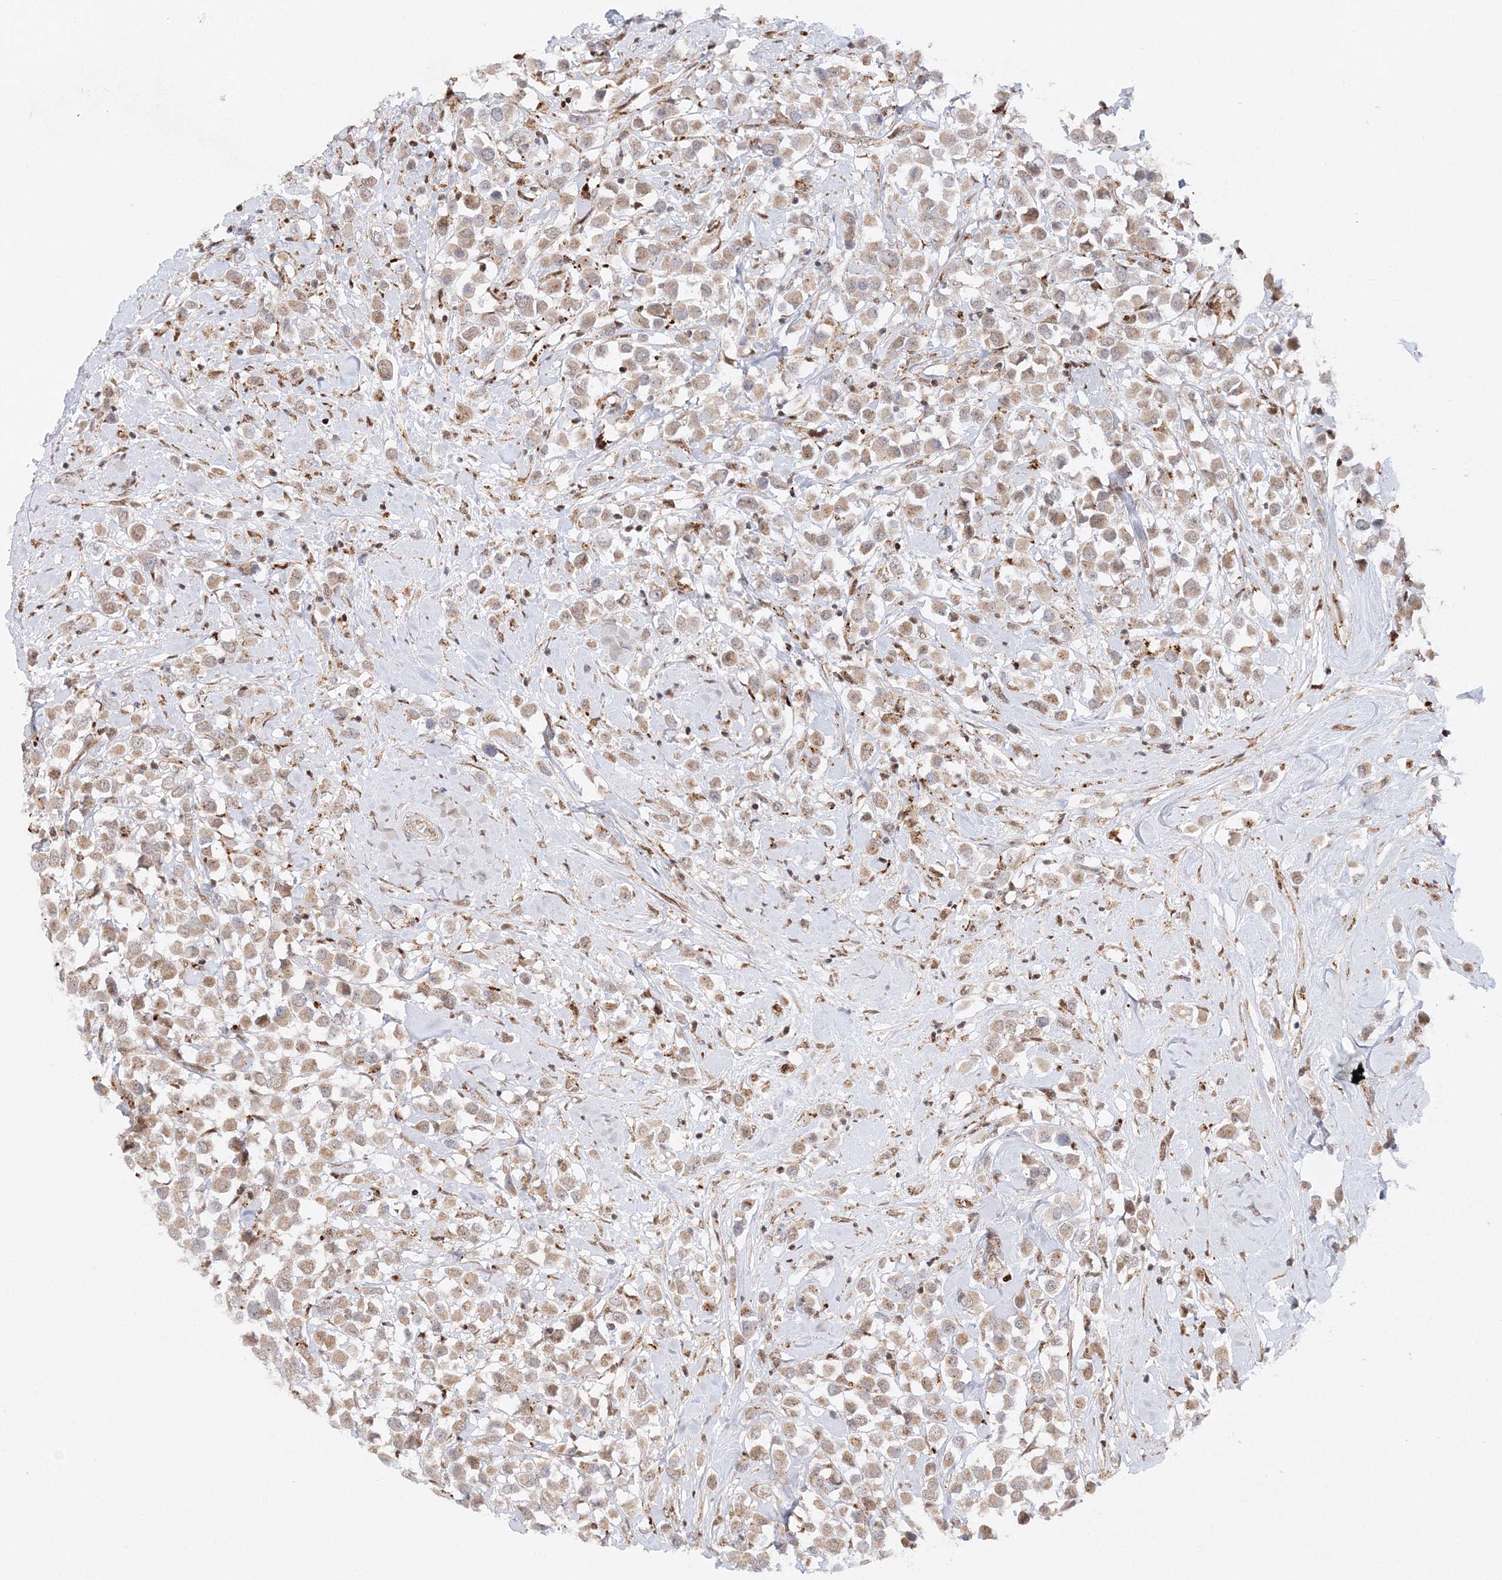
{"staining": {"intensity": "weak", "quantity": ">75%", "location": "cytoplasmic/membranous"}, "tissue": "breast cancer", "cell_type": "Tumor cells", "image_type": "cancer", "snomed": [{"axis": "morphology", "description": "Duct carcinoma"}, {"axis": "topography", "description": "Breast"}], "caption": "IHC (DAB) staining of human breast cancer (infiltrating ductal carcinoma) displays weak cytoplasmic/membranous protein staining in approximately >75% of tumor cells. (DAB (3,3'-diaminobenzidine) IHC with brightfield microscopy, high magnification).", "gene": "RAB11FIP2", "patient": {"sex": "female", "age": 61}}